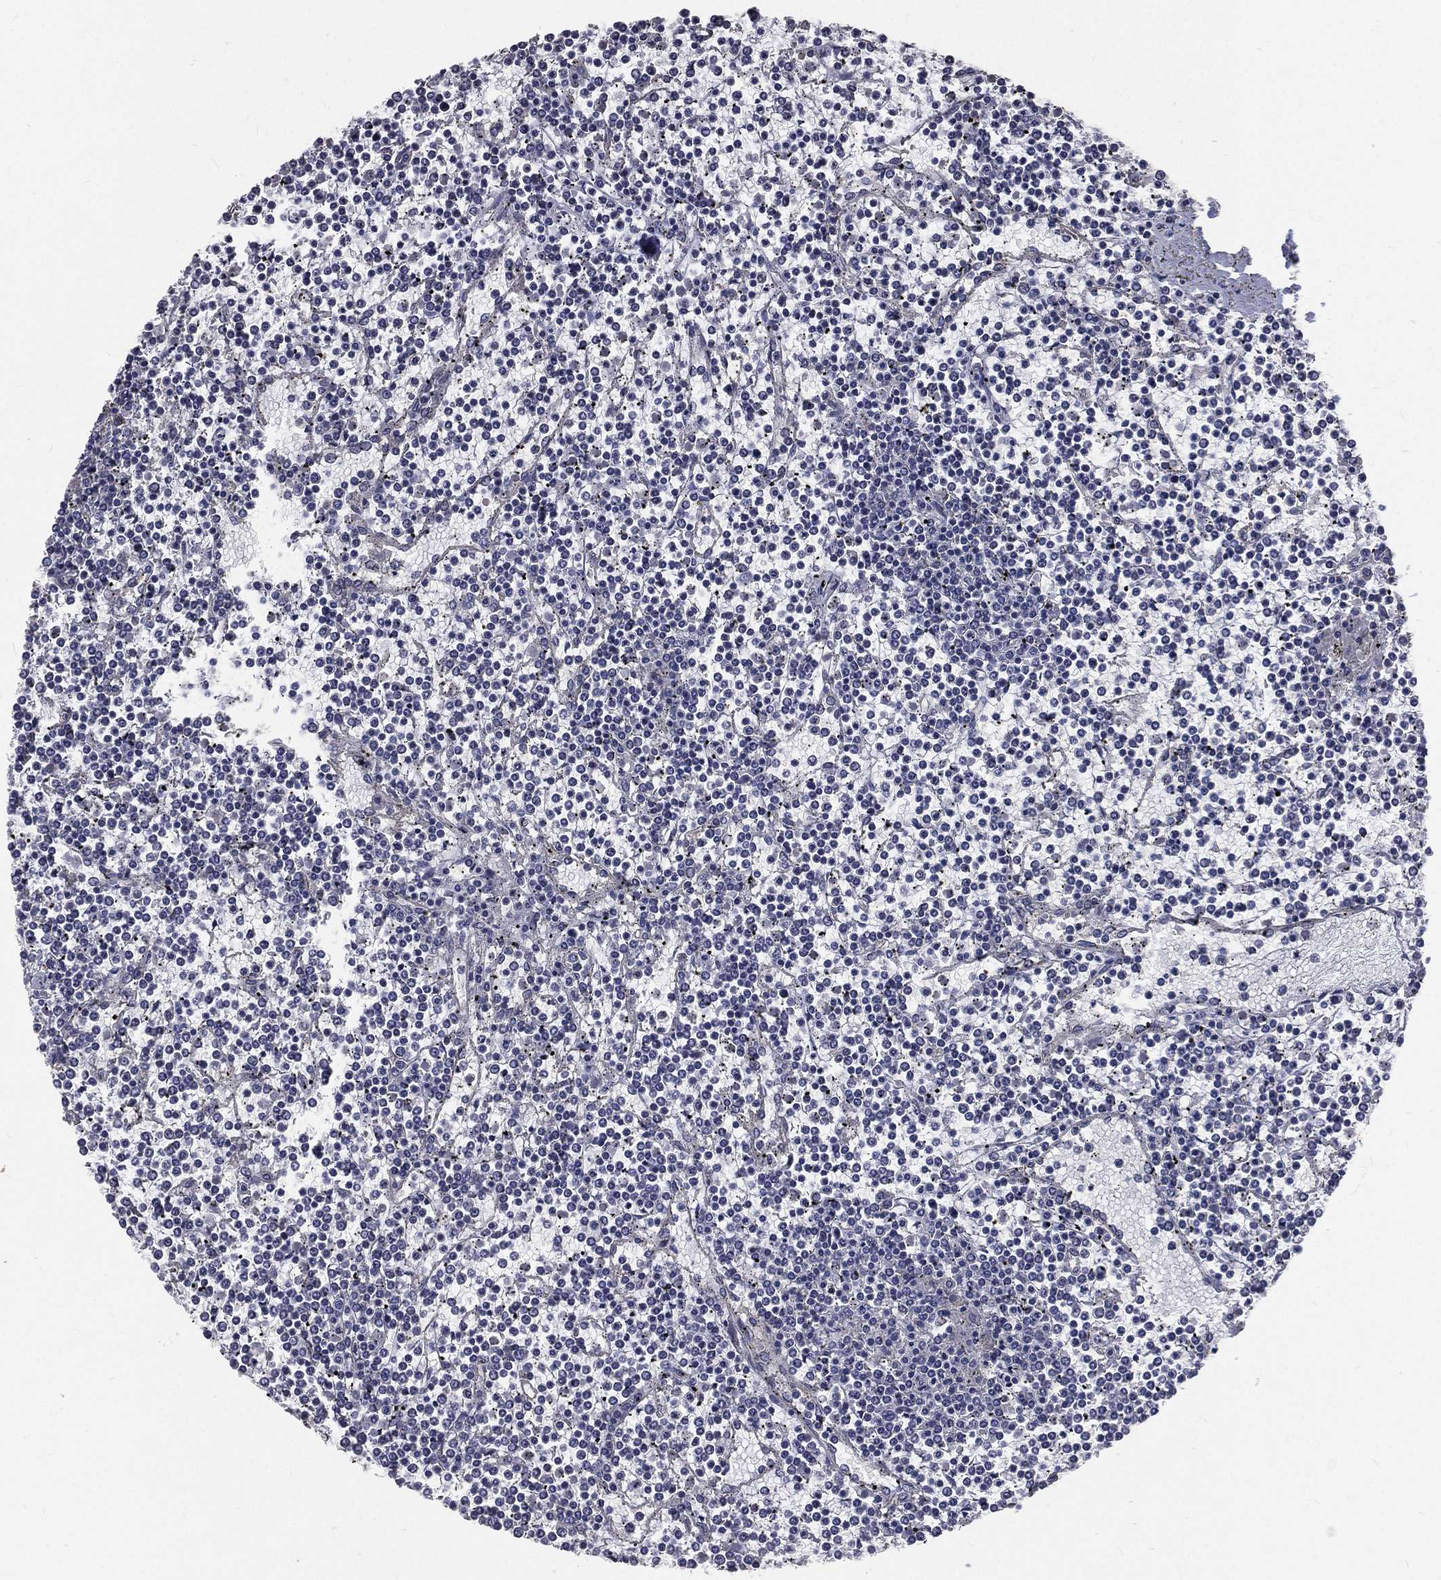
{"staining": {"intensity": "negative", "quantity": "none", "location": "none"}, "tissue": "lymphoma", "cell_type": "Tumor cells", "image_type": "cancer", "snomed": [{"axis": "morphology", "description": "Malignant lymphoma, non-Hodgkin's type, Low grade"}, {"axis": "topography", "description": "Spleen"}], "caption": "DAB (3,3'-diaminobenzidine) immunohistochemical staining of lymphoma exhibits no significant expression in tumor cells.", "gene": "CROCC", "patient": {"sex": "female", "age": 19}}